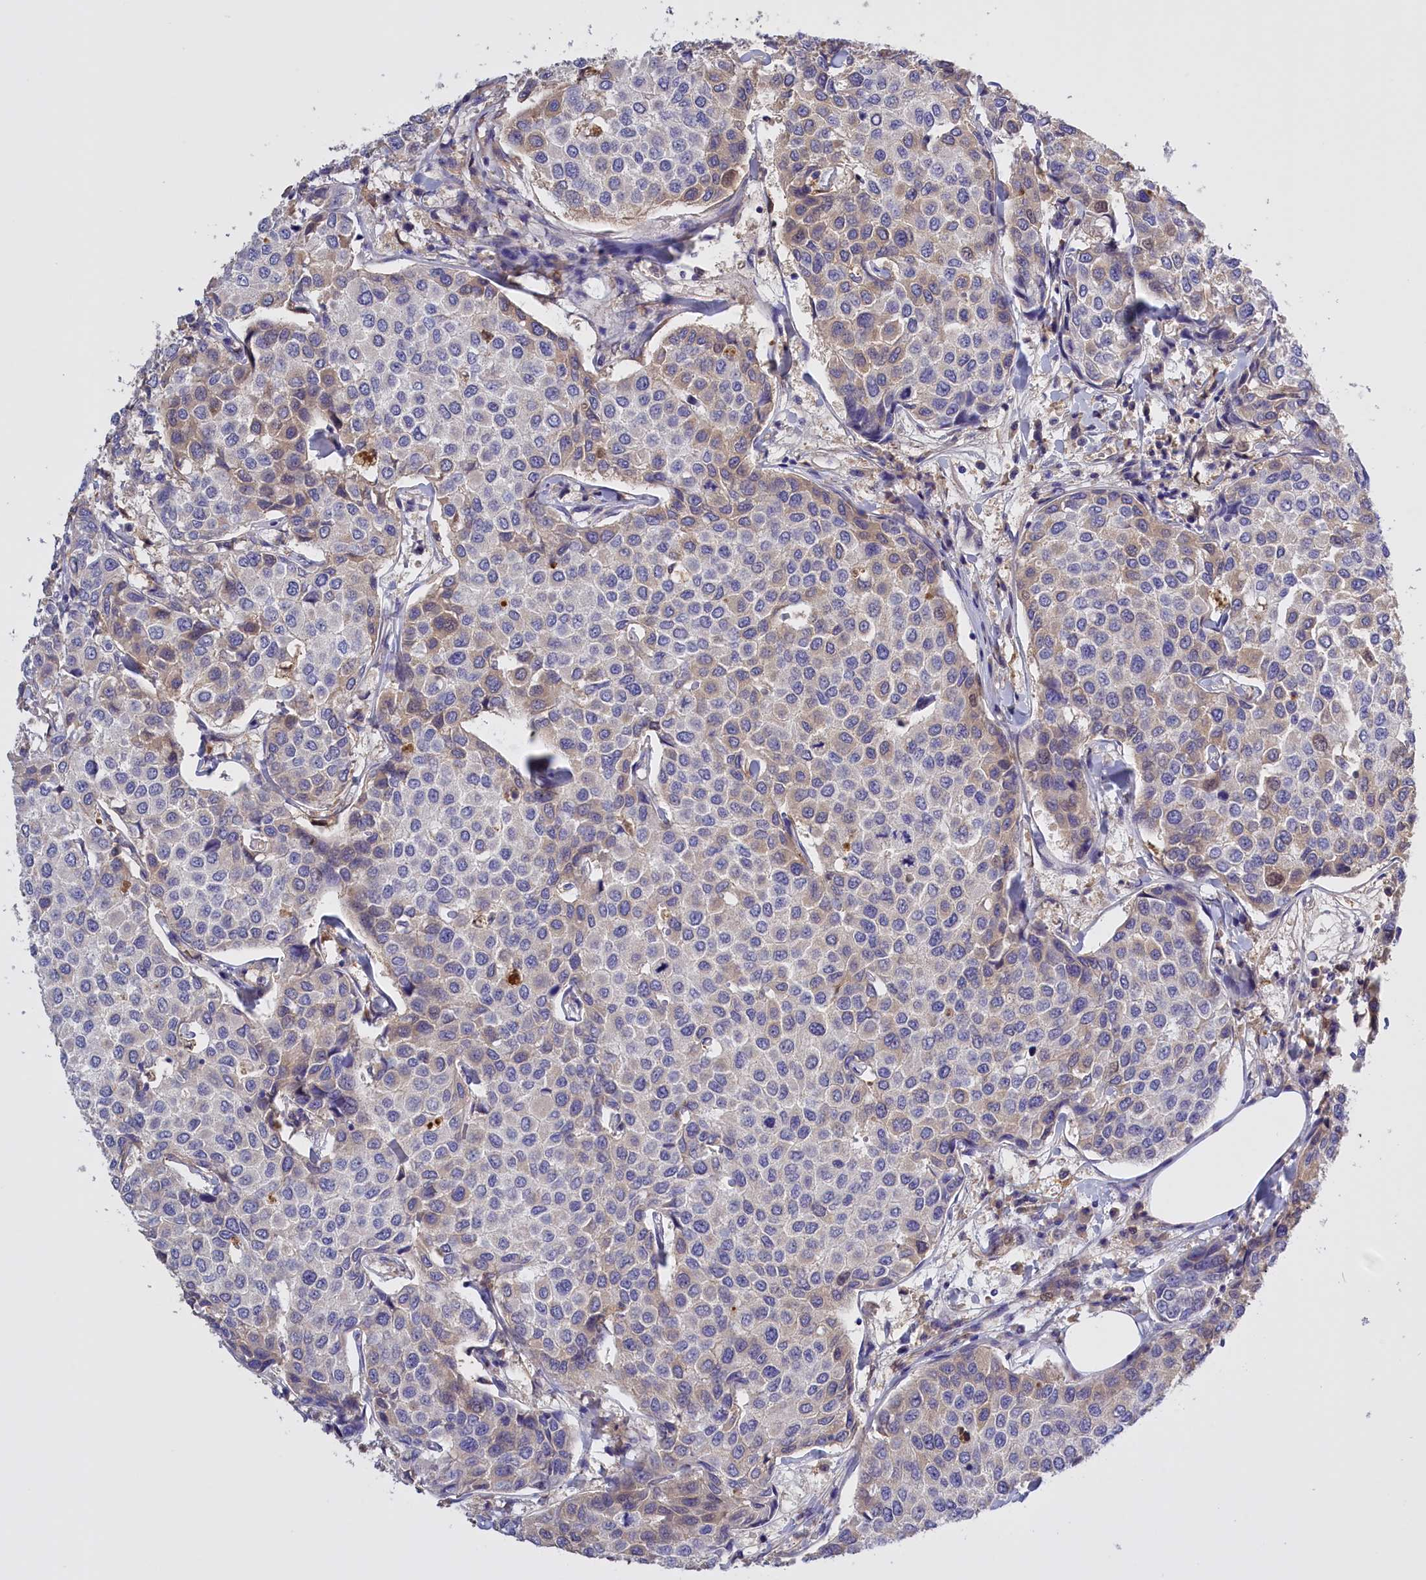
{"staining": {"intensity": "weak", "quantity": "<25%", "location": "cytoplasmic/membranous,nuclear"}, "tissue": "breast cancer", "cell_type": "Tumor cells", "image_type": "cancer", "snomed": [{"axis": "morphology", "description": "Duct carcinoma"}, {"axis": "topography", "description": "Breast"}], "caption": "Immunohistochemical staining of human breast intraductal carcinoma reveals no significant staining in tumor cells.", "gene": "FAM149B1", "patient": {"sex": "female", "age": 55}}